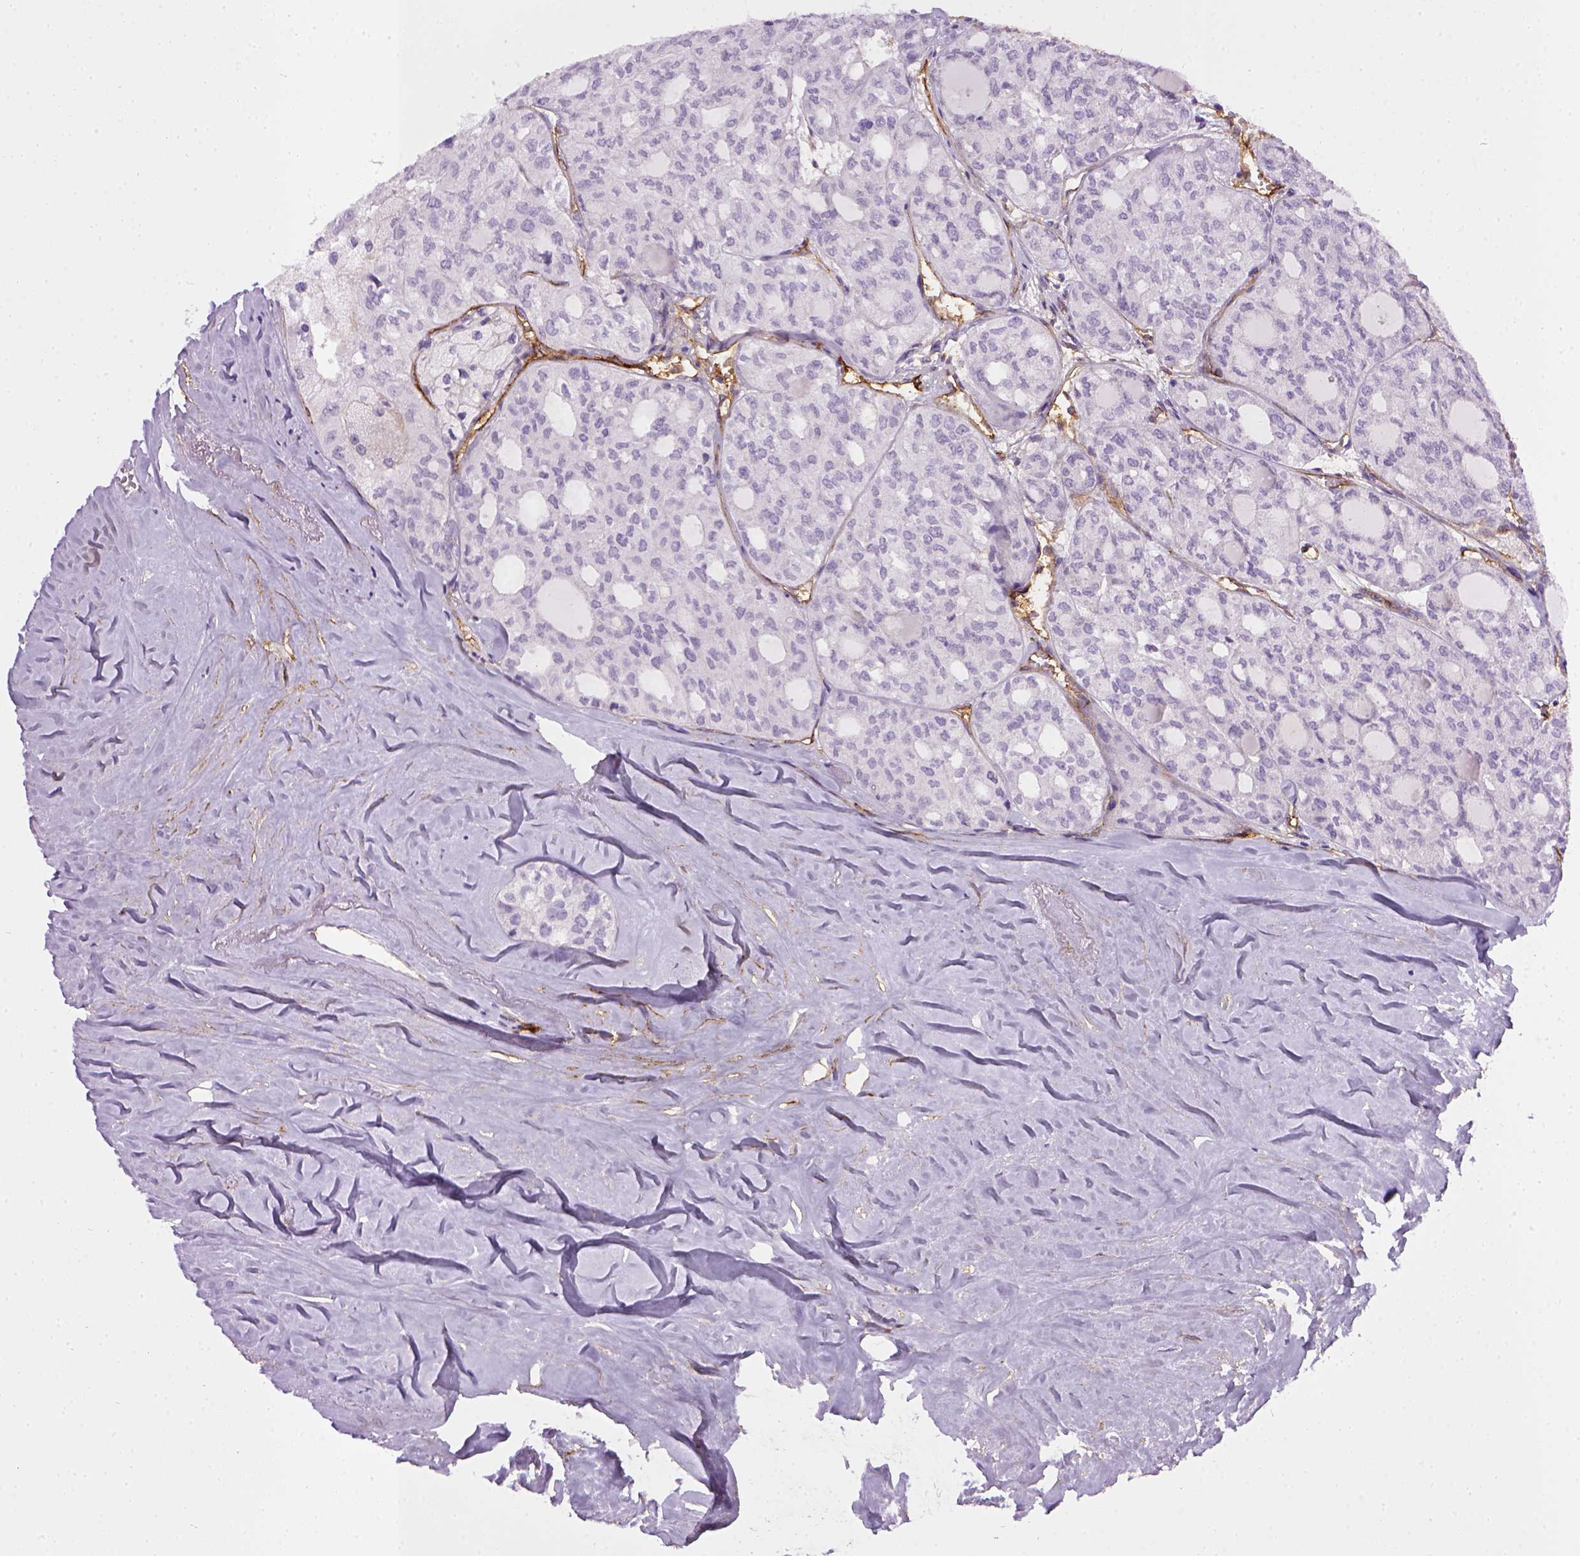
{"staining": {"intensity": "negative", "quantity": "none", "location": "none"}, "tissue": "thyroid cancer", "cell_type": "Tumor cells", "image_type": "cancer", "snomed": [{"axis": "morphology", "description": "Follicular adenoma carcinoma, NOS"}, {"axis": "topography", "description": "Thyroid gland"}], "caption": "High power microscopy histopathology image of an IHC histopathology image of thyroid cancer, revealing no significant positivity in tumor cells. (Brightfield microscopy of DAB immunohistochemistry (IHC) at high magnification).", "gene": "ENG", "patient": {"sex": "male", "age": 75}}